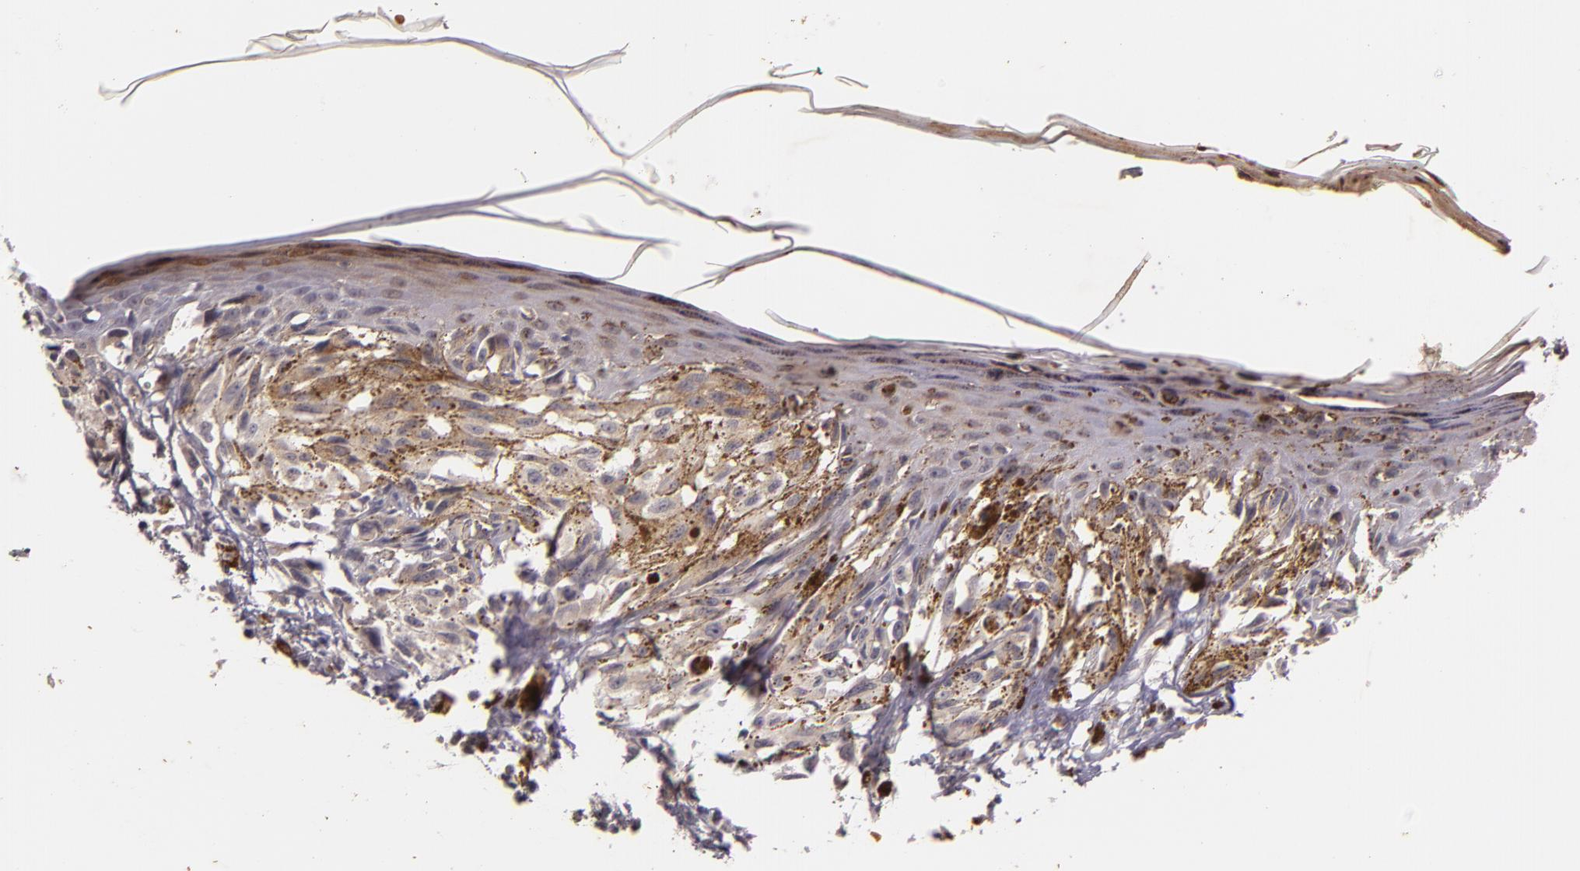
{"staining": {"intensity": "negative", "quantity": "none", "location": "none"}, "tissue": "melanoma", "cell_type": "Tumor cells", "image_type": "cancer", "snomed": [{"axis": "morphology", "description": "Malignant melanoma, NOS"}, {"axis": "topography", "description": "Skin"}], "caption": "Human malignant melanoma stained for a protein using immunohistochemistry demonstrates no positivity in tumor cells.", "gene": "TFF1", "patient": {"sex": "female", "age": 72}}